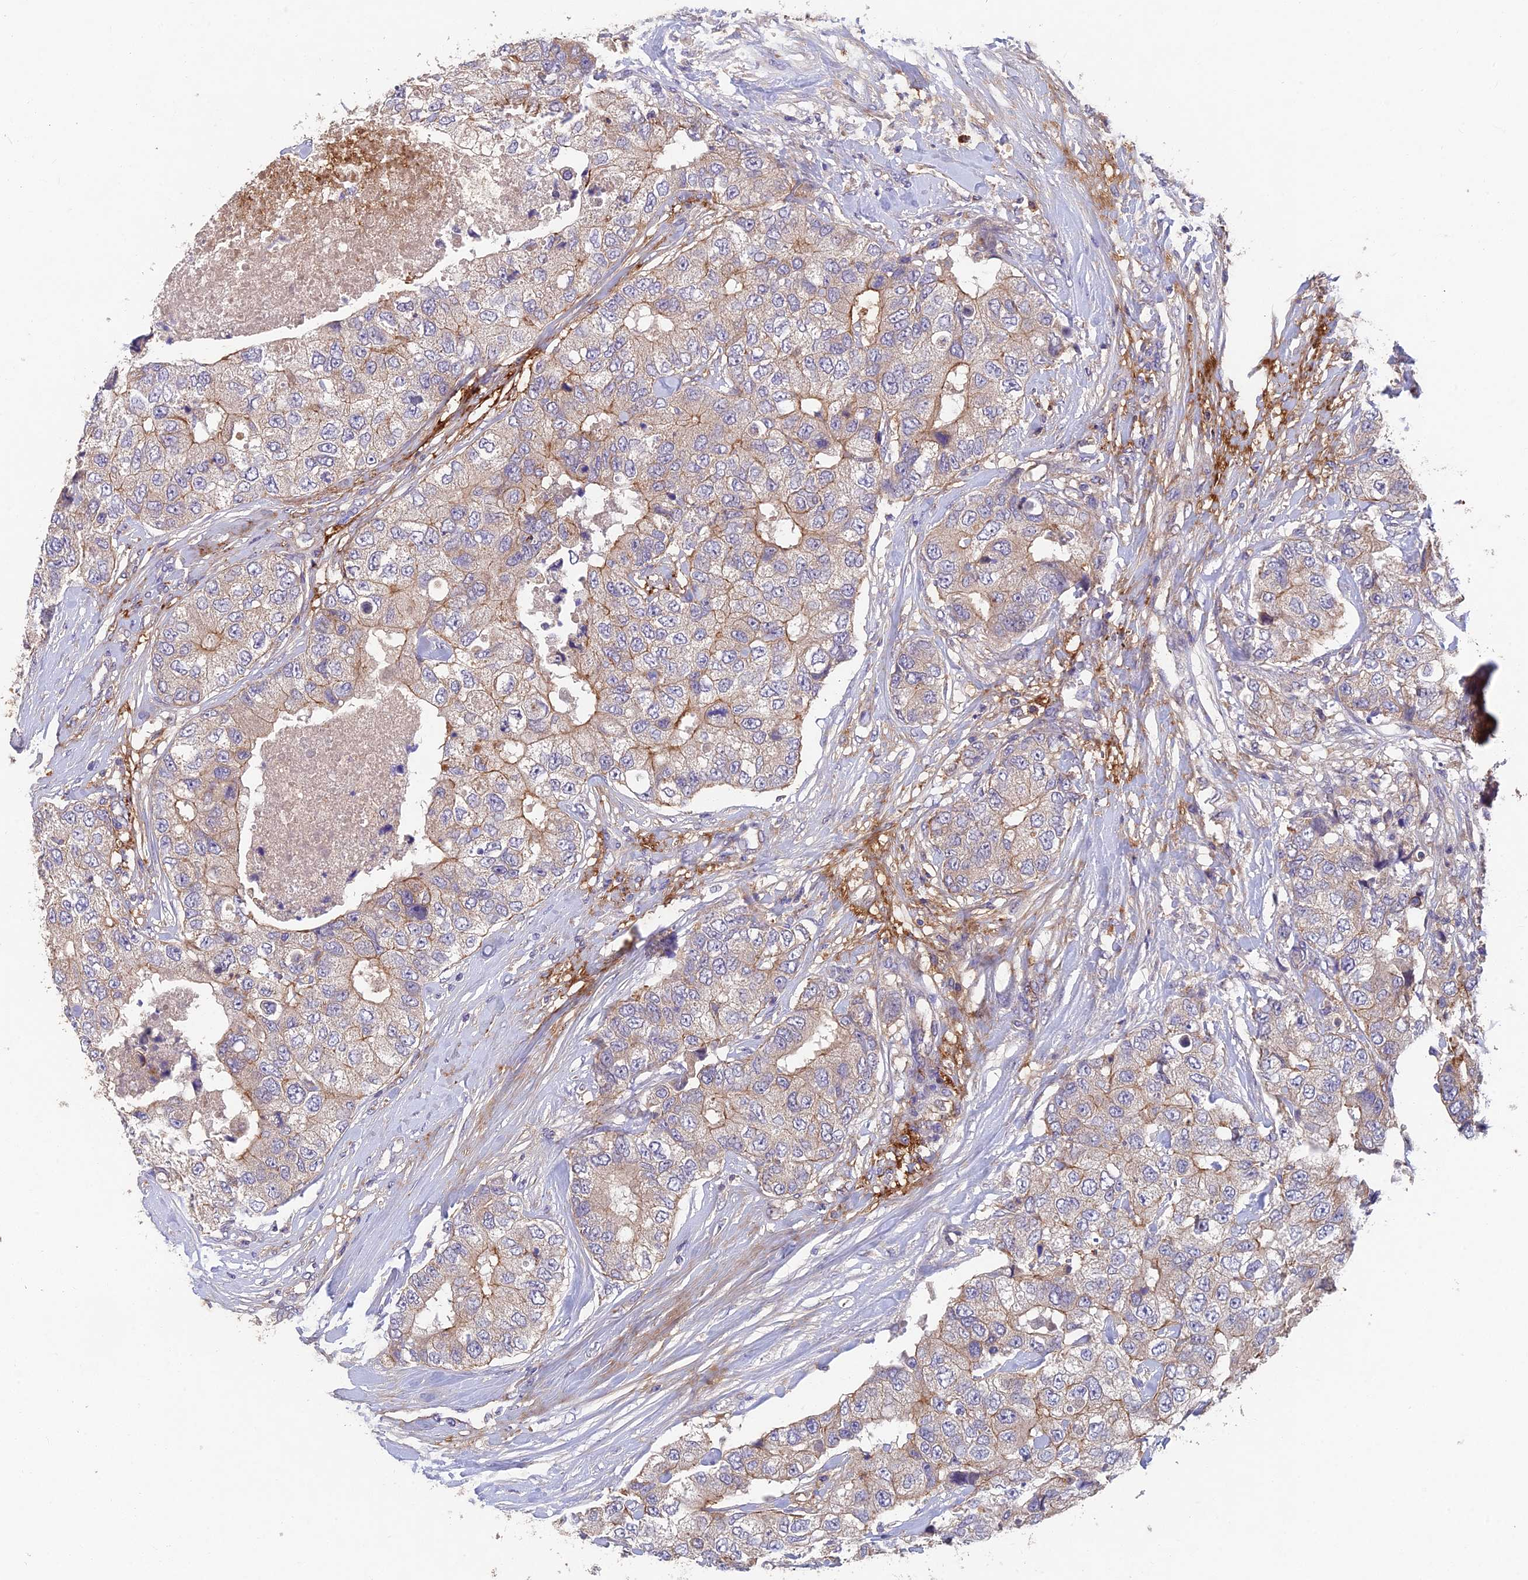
{"staining": {"intensity": "moderate", "quantity": "<25%", "location": "cytoplasmic/membranous"}, "tissue": "breast cancer", "cell_type": "Tumor cells", "image_type": "cancer", "snomed": [{"axis": "morphology", "description": "Duct carcinoma"}, {"axis": "topography", "description": "Breast"}], "caption": "Immunohistochemistry (IHC) (DAB) staining of intraductal carcinoma (breast) demonstrates moderate cytoplasmic/membranous protein positivity in approximately <25% of tumor cells. Immunohistochemistry stains the protein of interest in brown and the nuclei are stained blue.", "gene": "ADAMTS13", "patient": {"sex": "female", "age": 62}}